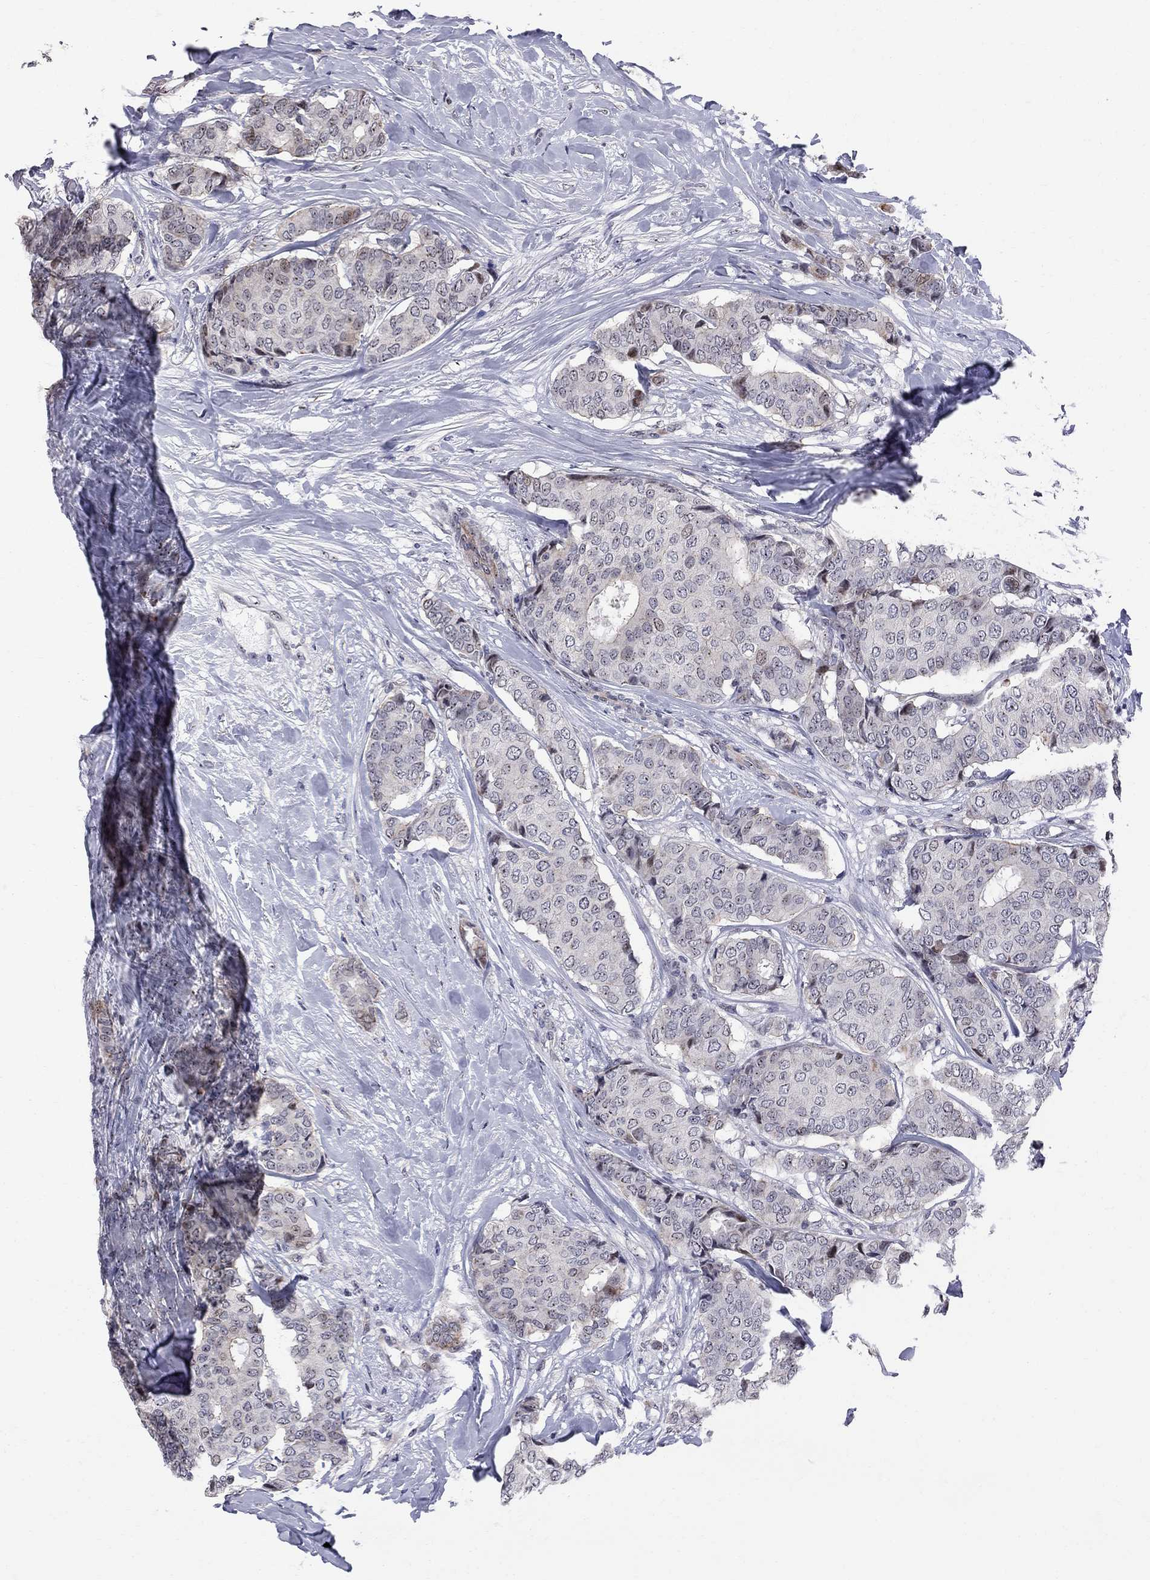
{"staining": {"intensity": "negative", "quantity": "none", "location": "none"}, "tissue": "breast cancer", "cell_type": "Tumor cells", "image_type": "cancer", "snomed": [{"axis": "morphology", "description": "Duct carcinoma"}, {"axis": "topography", "description": "Breast"}], "caption": "High magnification brightfield microscopy of breast cancer stained with DAB (brown) and counterstained with hematoxylin (blue): tumor cells show no significant expression. Nuclei are stained in blue.", "gene": "DHX33", "patient": {"sex": "female", "age": 75}}